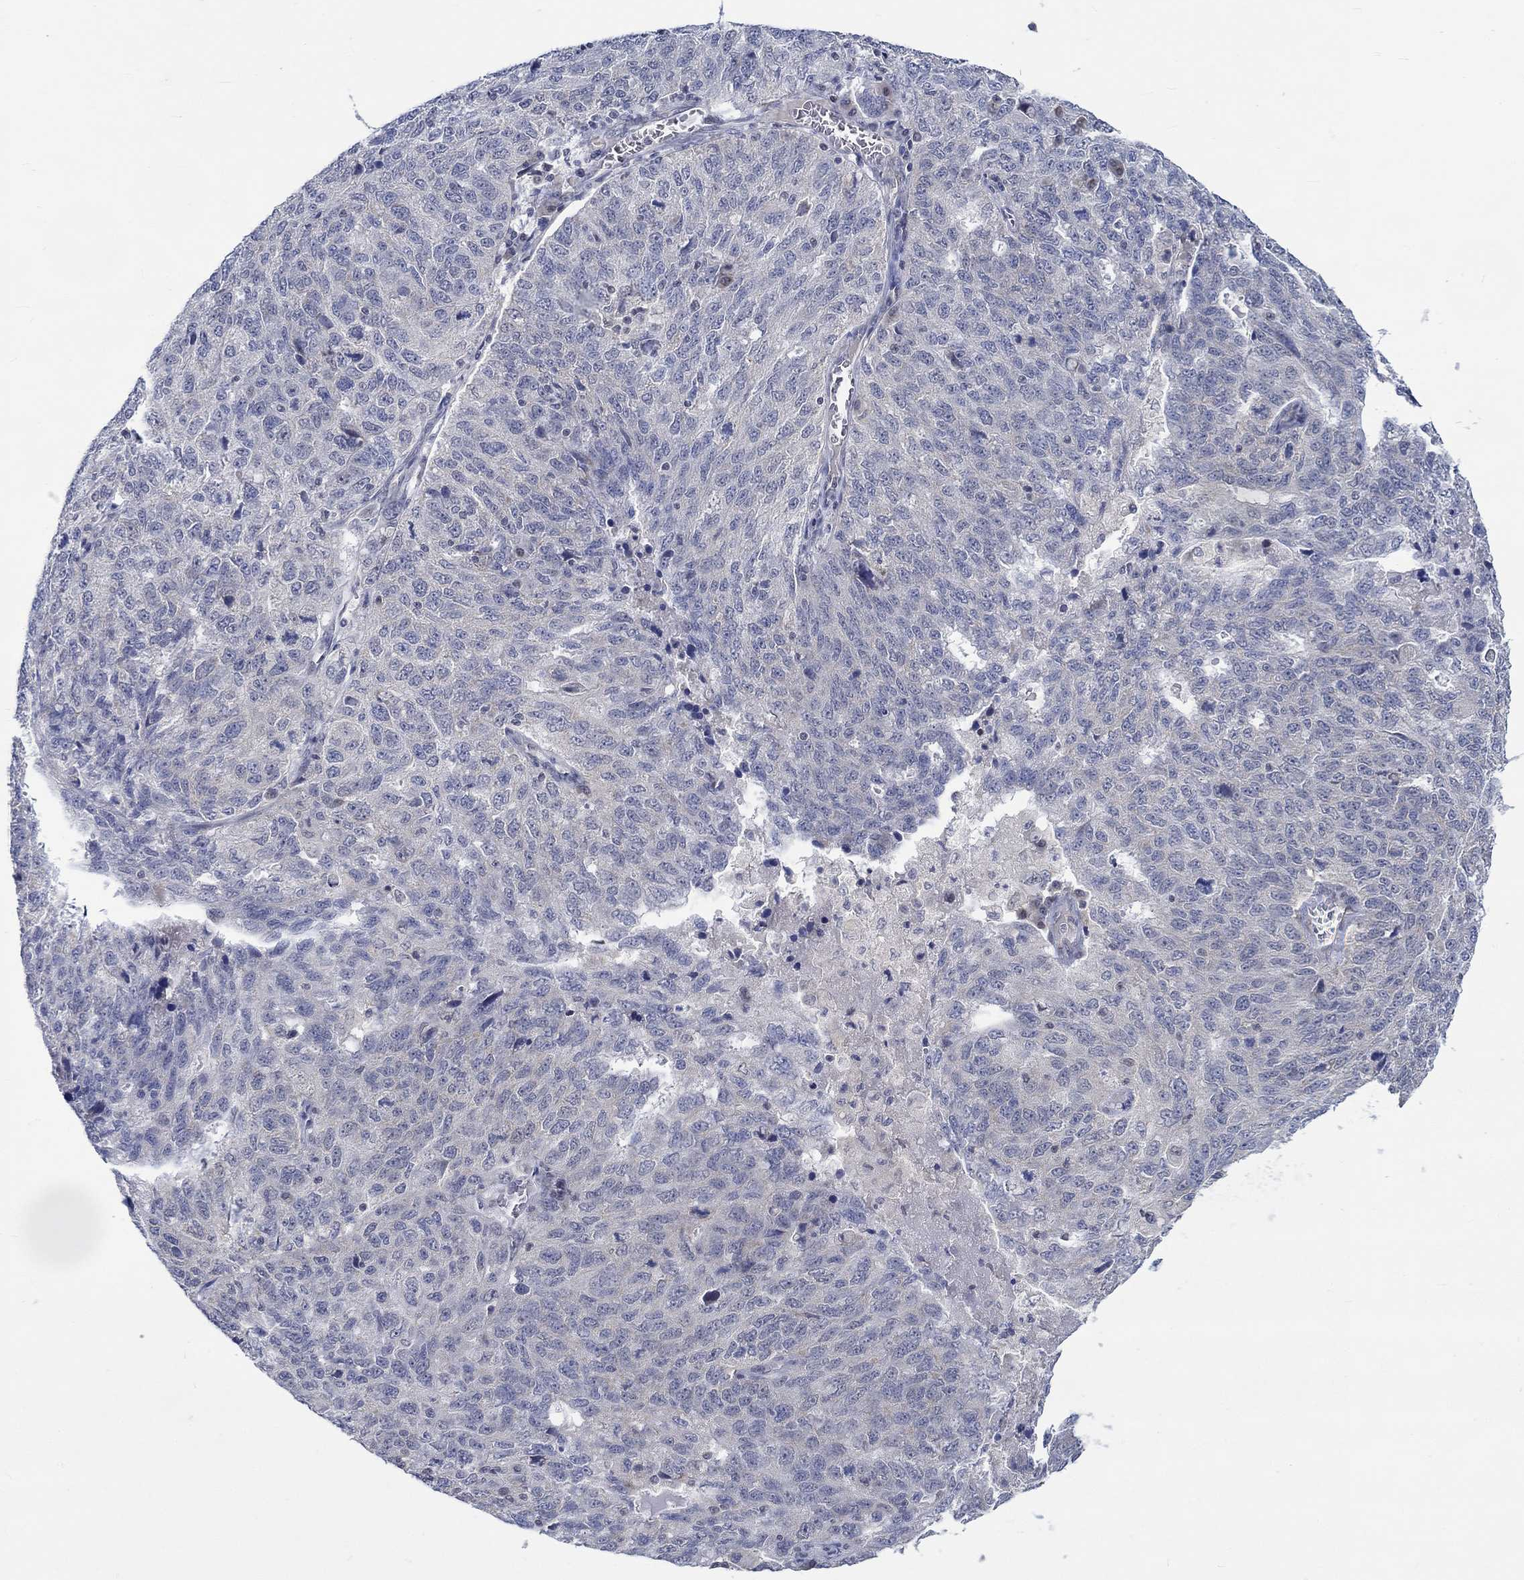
{"staining": {"intensity": "negative", "quantity": "none", "location": "none"}, "tissue": "ovarian cancer", "cell_type": "Tumor cells", "image_type": "cancer", "snomed": [{"axis": "morphology", "description": "Cystadenocarcinoma, serous, NOS"}, {"axis": "topography", "description": "Ovary"}], "caption": "DAB immunohistochemical staining of human ovarian cancer (serous cystadenocarcinoma) displays no significant positivity in tumor cells.", "gene": "WASF1", "patient": {"sex": "female", "age": 71}}